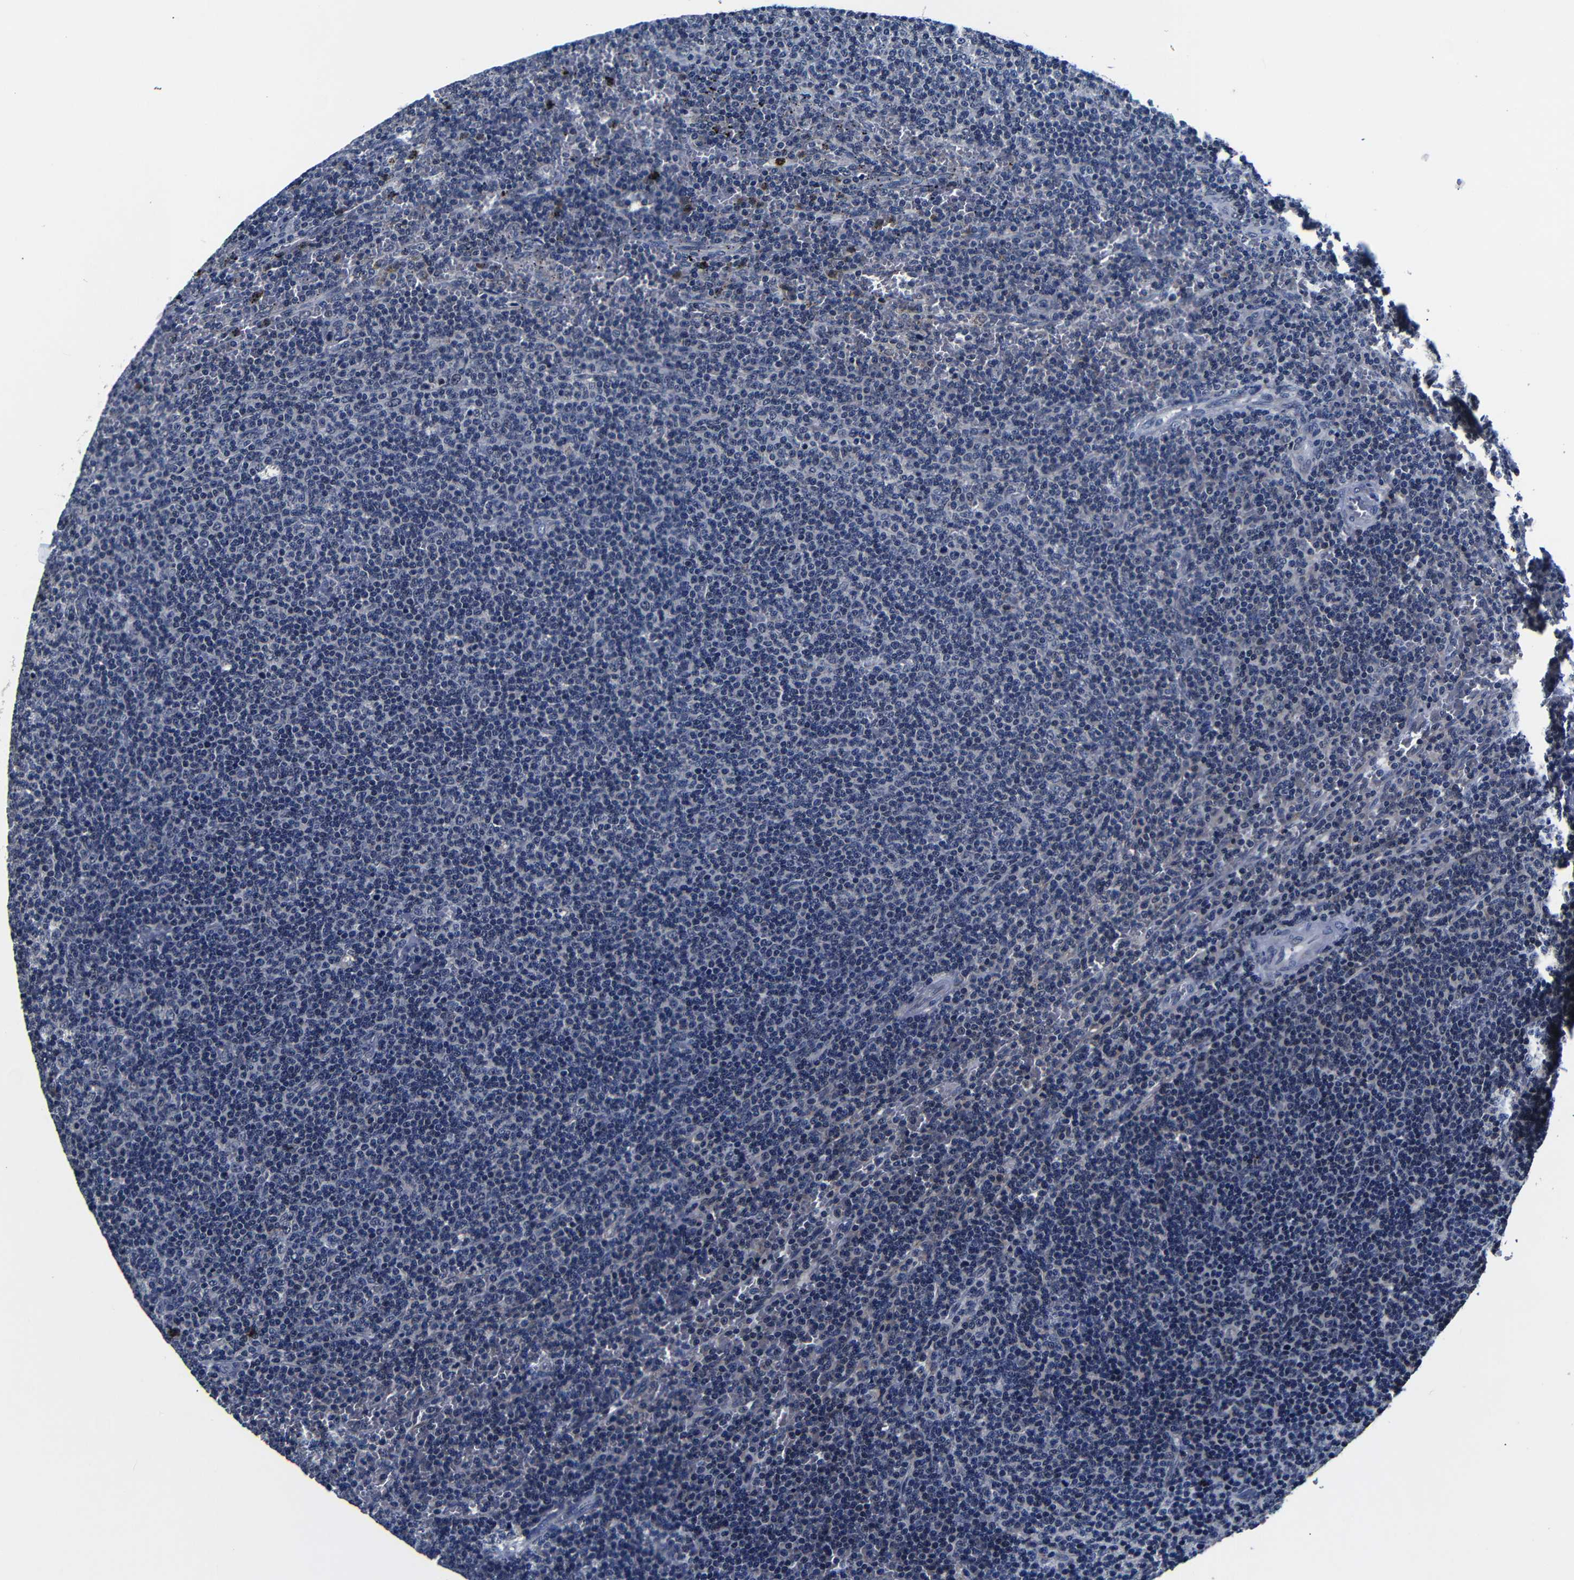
{"staining": {"intensity": "negative", "quantity": "none", "location": "none"}, "tissue": "lymphoma", "cell_type": "Tumor cells", "image_type": "cancer", "snomed": [{"axis": "morphology", "description": "Malignant lymphoma, non-Hodgkin's type, Low grade"}, {"axis": "topography", "description": "Spleen"}], "caption": "Immunohistochemistry image of human lymphoma stained for a protein (brown), which exhibits no positivity in tumor cells.", "gene": "DEPP1", "patient": {"sex": "female", "age": 50}}